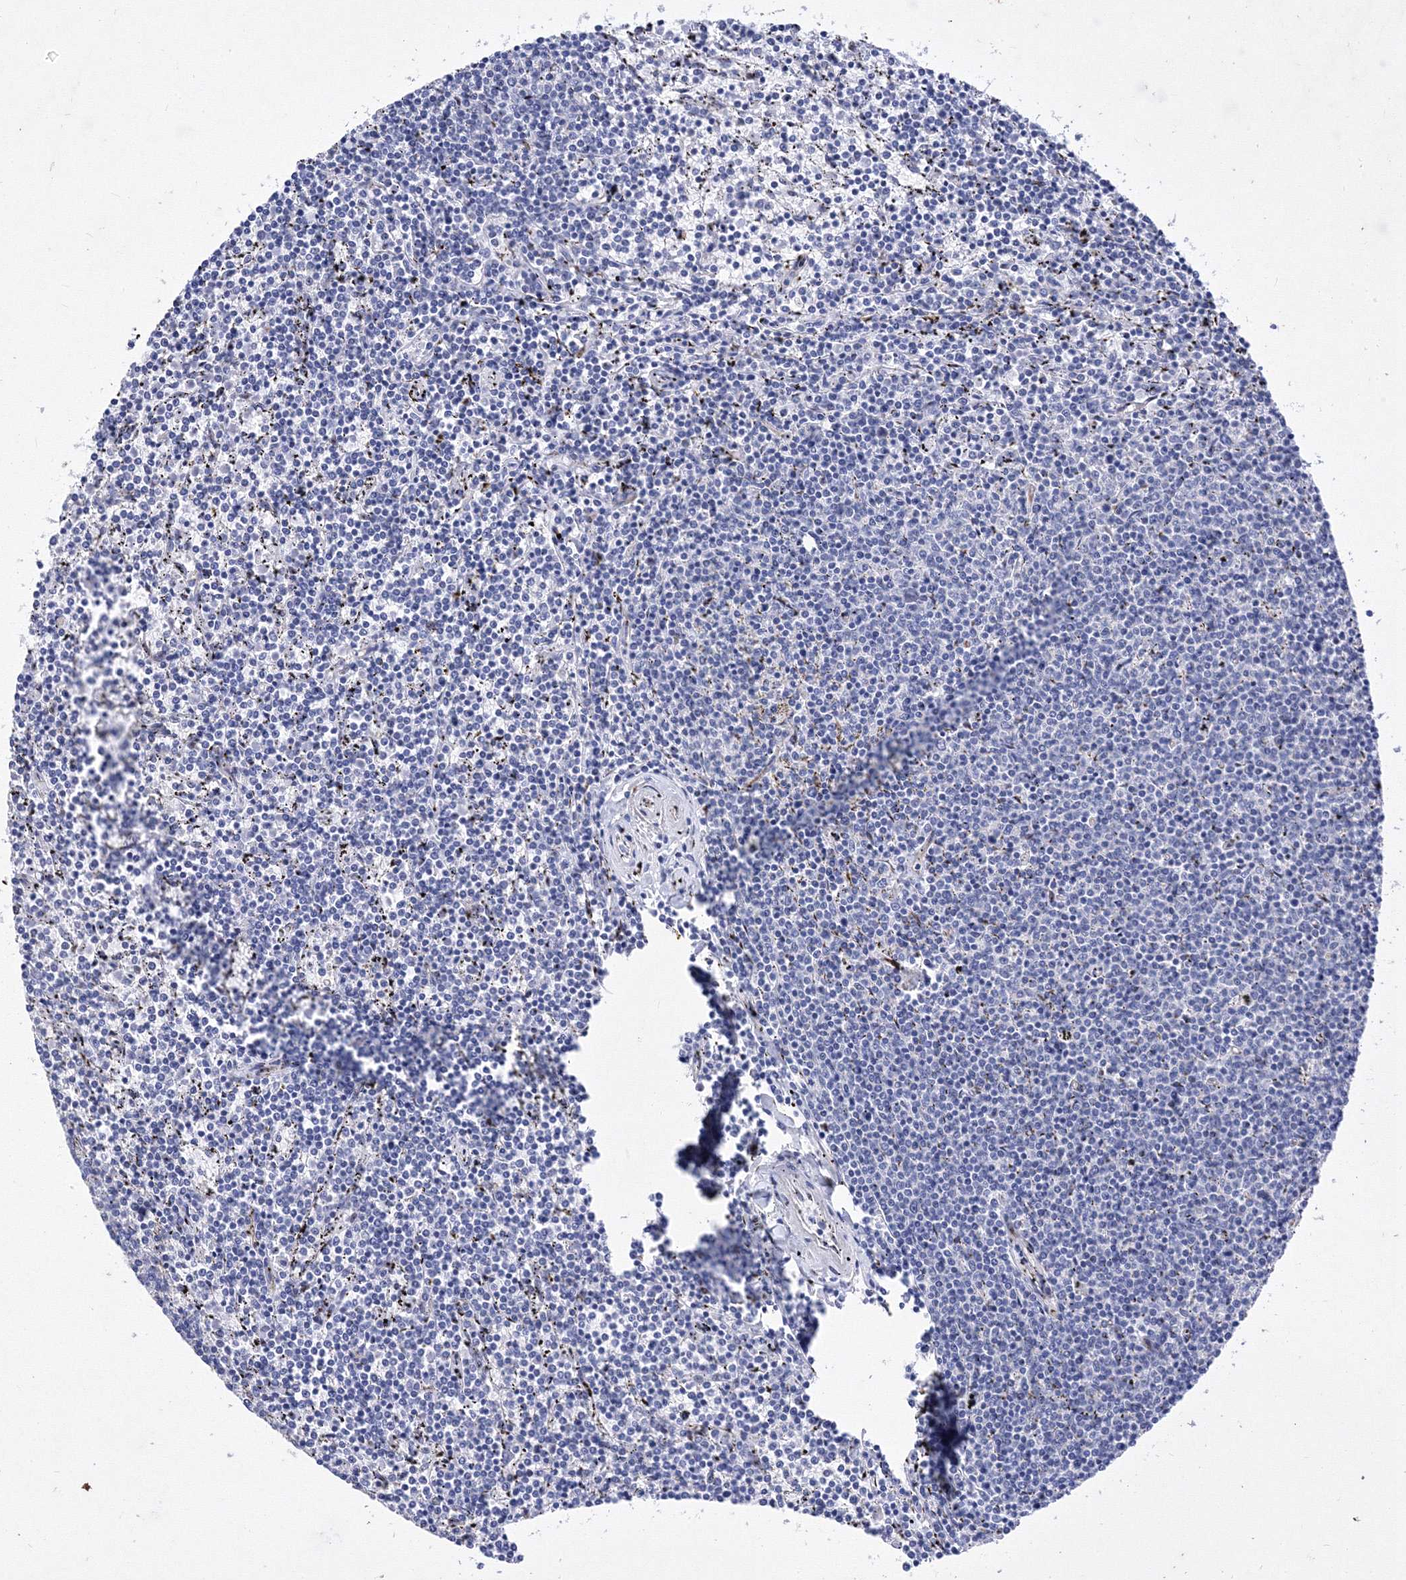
{"staining": {"intensity": "negative", "quantity": "none", "location": "none"}, "tissue": "lymphoma", "cell_type": "Tumor cells", "image_type": "cancer", "snomed": [{"axis": "morphology", "description": "Malignant lymphoma, non-Hodgkin's type, Low grade"}, {"axis": "topography", "description": "Spleen"}], "caption": "DAB (3,3'-diaminobenzidine) immunohistochemical staining of human malignant lymphoma, non-Hodgkin's type (low-grade) reveals no significant positivity in tumor cells. The staining is performed using DAB (3,3'-diaminobenzidine) brown chromogen with nuclei counter-stained in using hematoxylin.", "gene": "GPN1", "patient": {"sex": "female", "age": 50}}